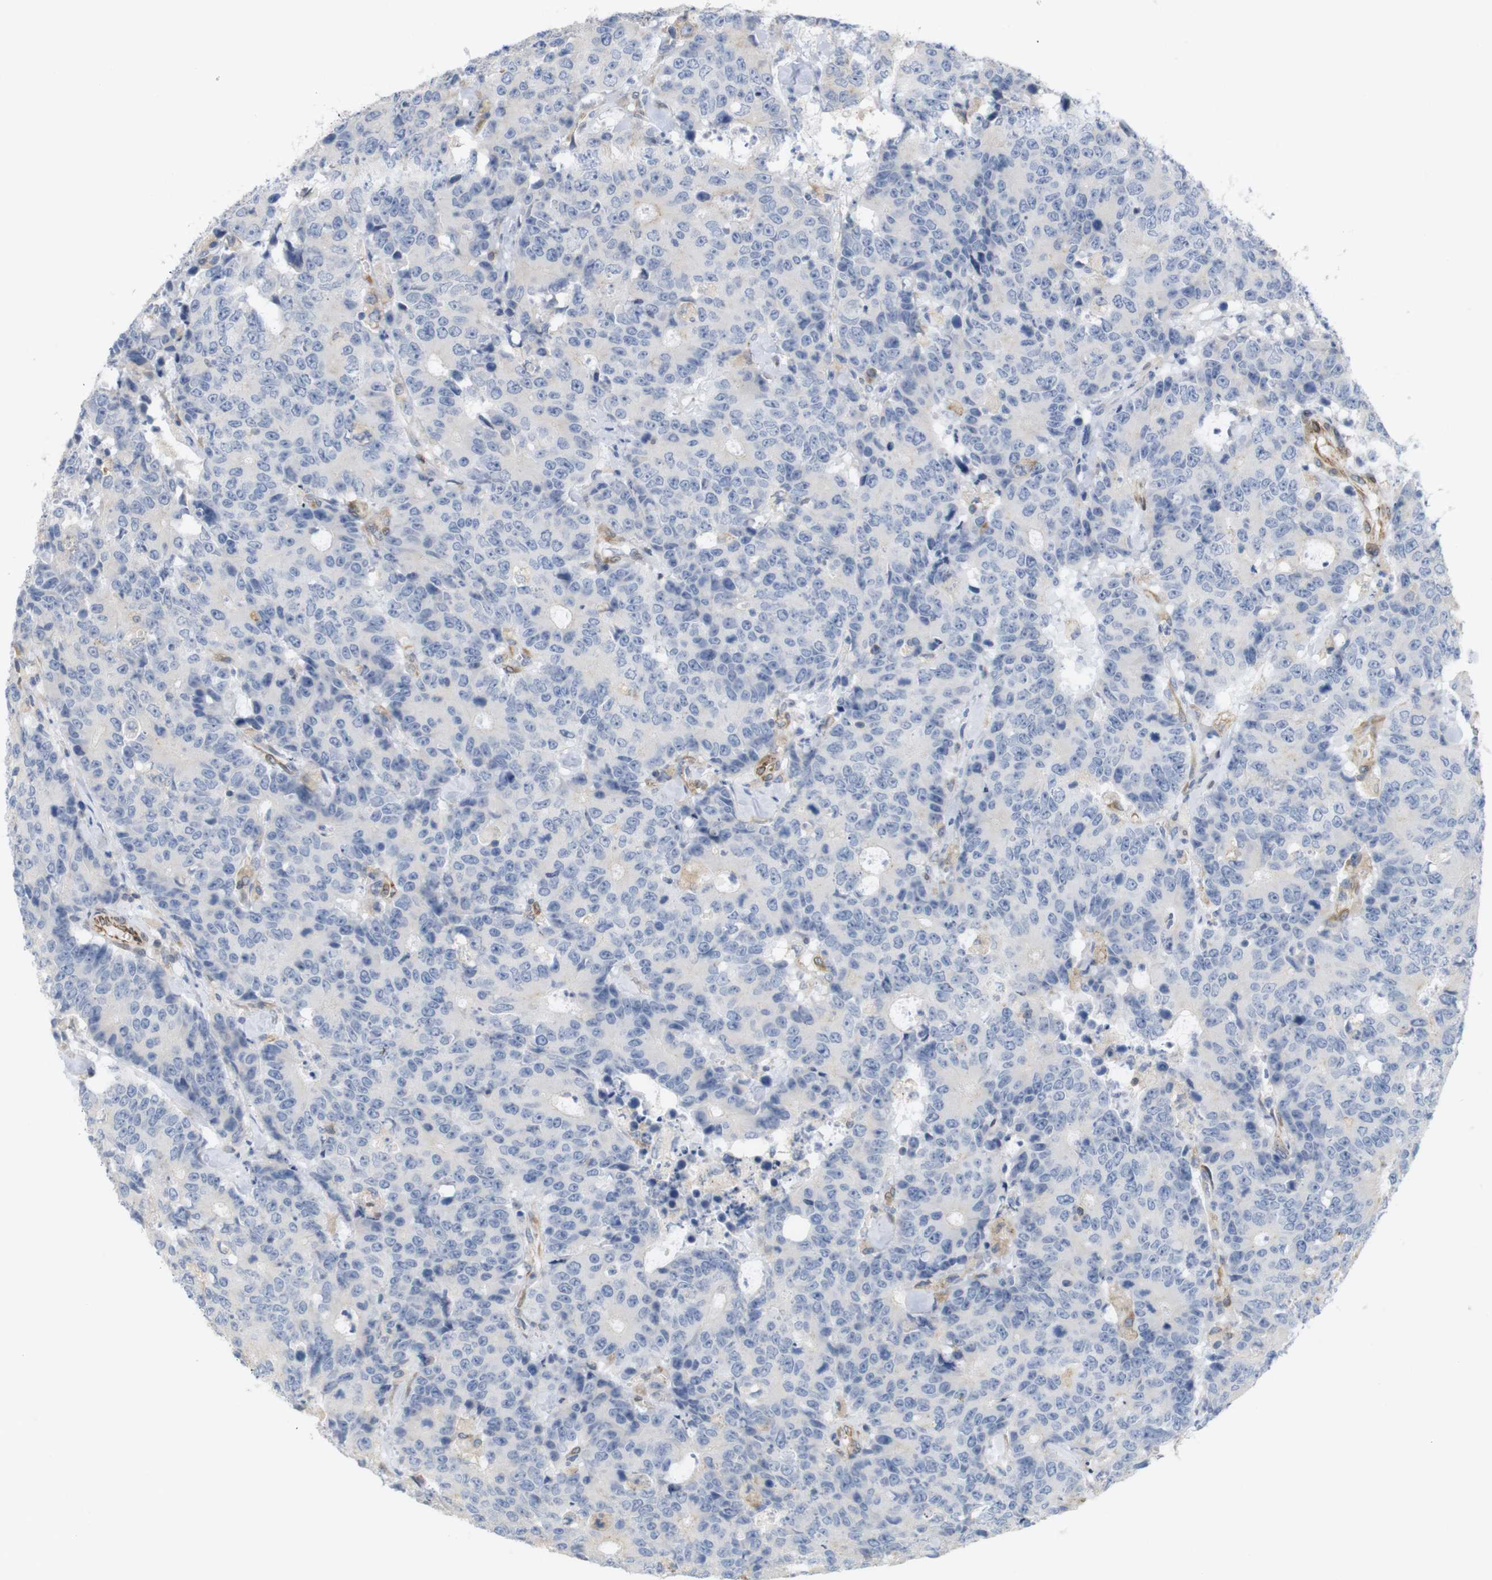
{"staining": {"intensity": "negative", "quantity": "none", "location": "none"}, "tissue": "colorectal cancer", "cell_type": "Tumor cells", "image_type": "cancer", "snomed": [{"axis": "morphology", "description": "Adenocarcinoma, NOS"}, {"axis": "topography", "description": "Colon"}], "caption": "A micrograph of human adenocarcinoma (colorectal) is negative for staining in tumor cells.", "gene": "ITPR1", "patient": {"sex": "female", "age": 86}}